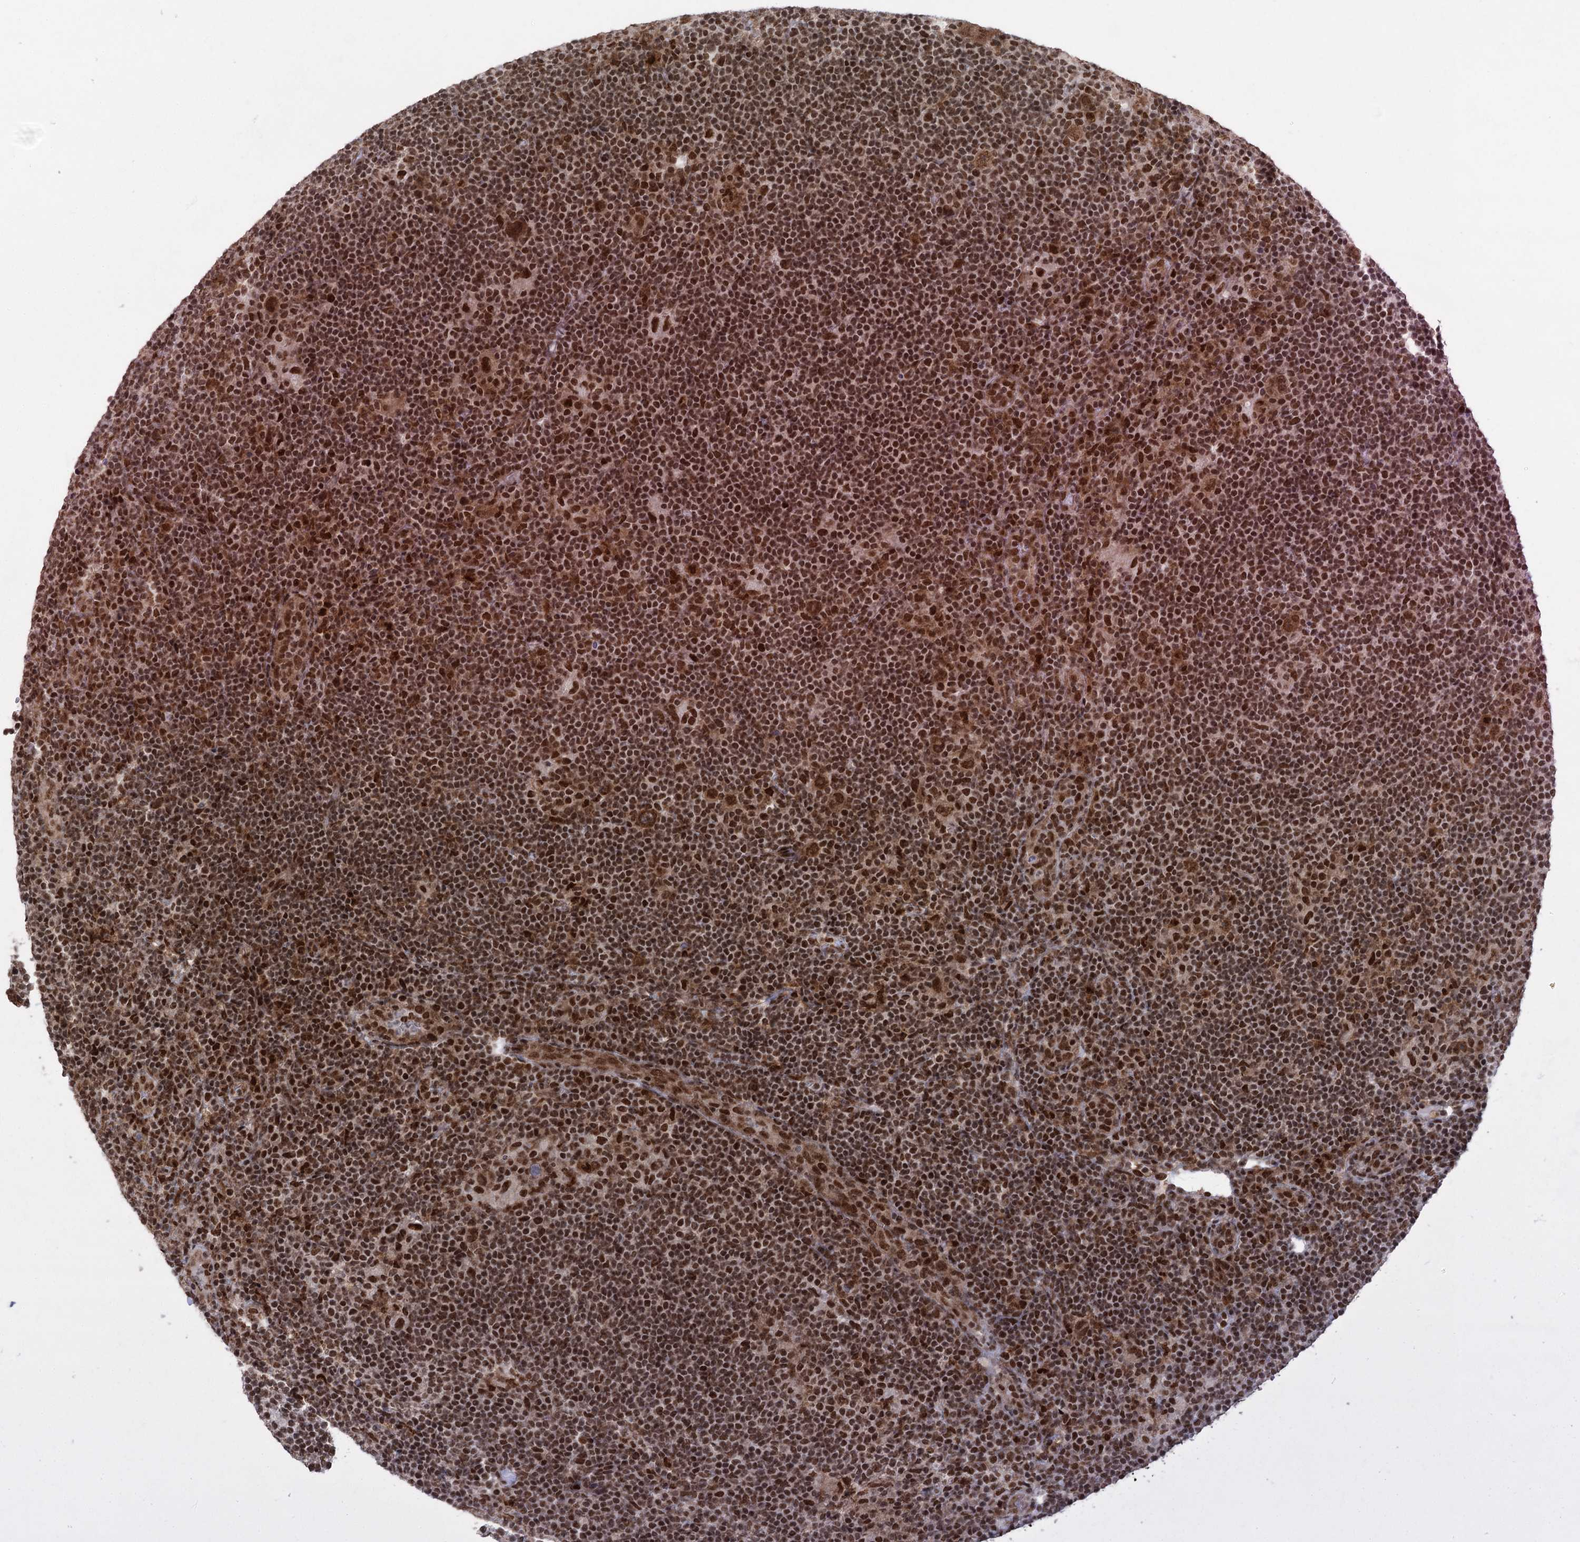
{"staining": {"intensity": "strong", "quantity": ">75%", "location": "nuclear"}, "tissue": "lymphoma", "cell_type": "Tumor cells", "image_type": "cancer", "snomed": [{"axis": "morphology", "description": "Hodgkin's disease, NOS"}, {"axis": "topography", "description": "Lymph node"}], "caption": "Immunohistochemistry staining of Hodgkin's disease, which displays high levels of strong nuclear staining in approximately >75% of tumor cells indicating strong nuclear protein positivity. The staining was performed using DAB (3,3'-diaminobenzidine) (brown) for protein detection and nuclei were counterstained in hematoxylin (blue).", "gene": "ZCCHC8", "patient": {"sex": "female", "age": 57}}